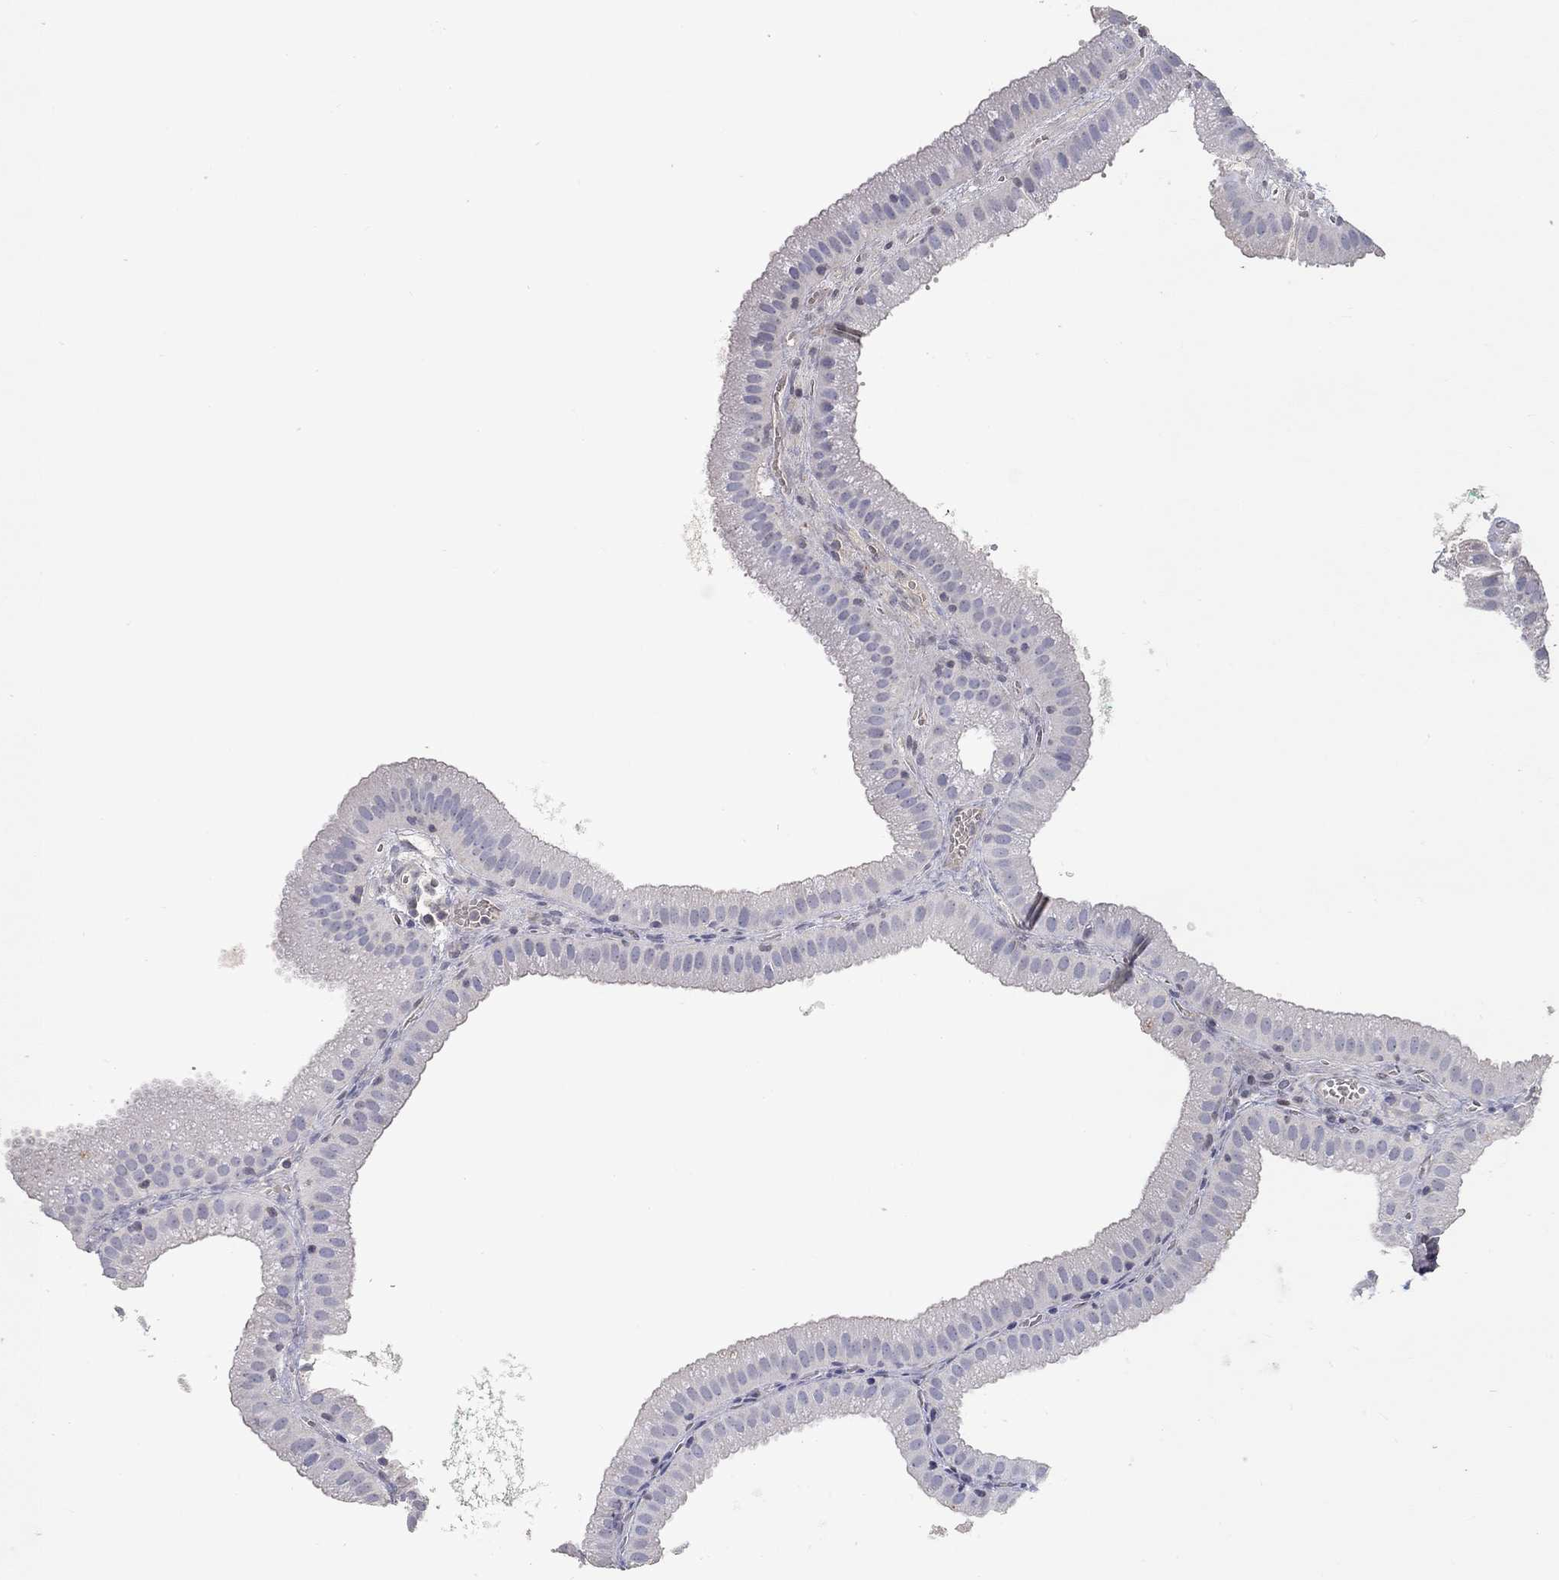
{"staining": {"intensity": "negative", "quantity": "none", "location": "none"}, "tissue": "gallbladder", "cell_type": "Glandular cells", "image_type": "normal", "snomed": [{"axis": "morphology", "description": "Normal tissue, NOS"}, {"axis": "topography", "description": "Gallbladder"}], "caption": "The histopathology image demonstrates no significant expression in glandular cells of gallbladder. The staining is performed using DAB brown chromogen with nuclei counter-stained in using hematoxylin.", "gene": "FGF2", "patient": {"sex": "male", "age": 67}}